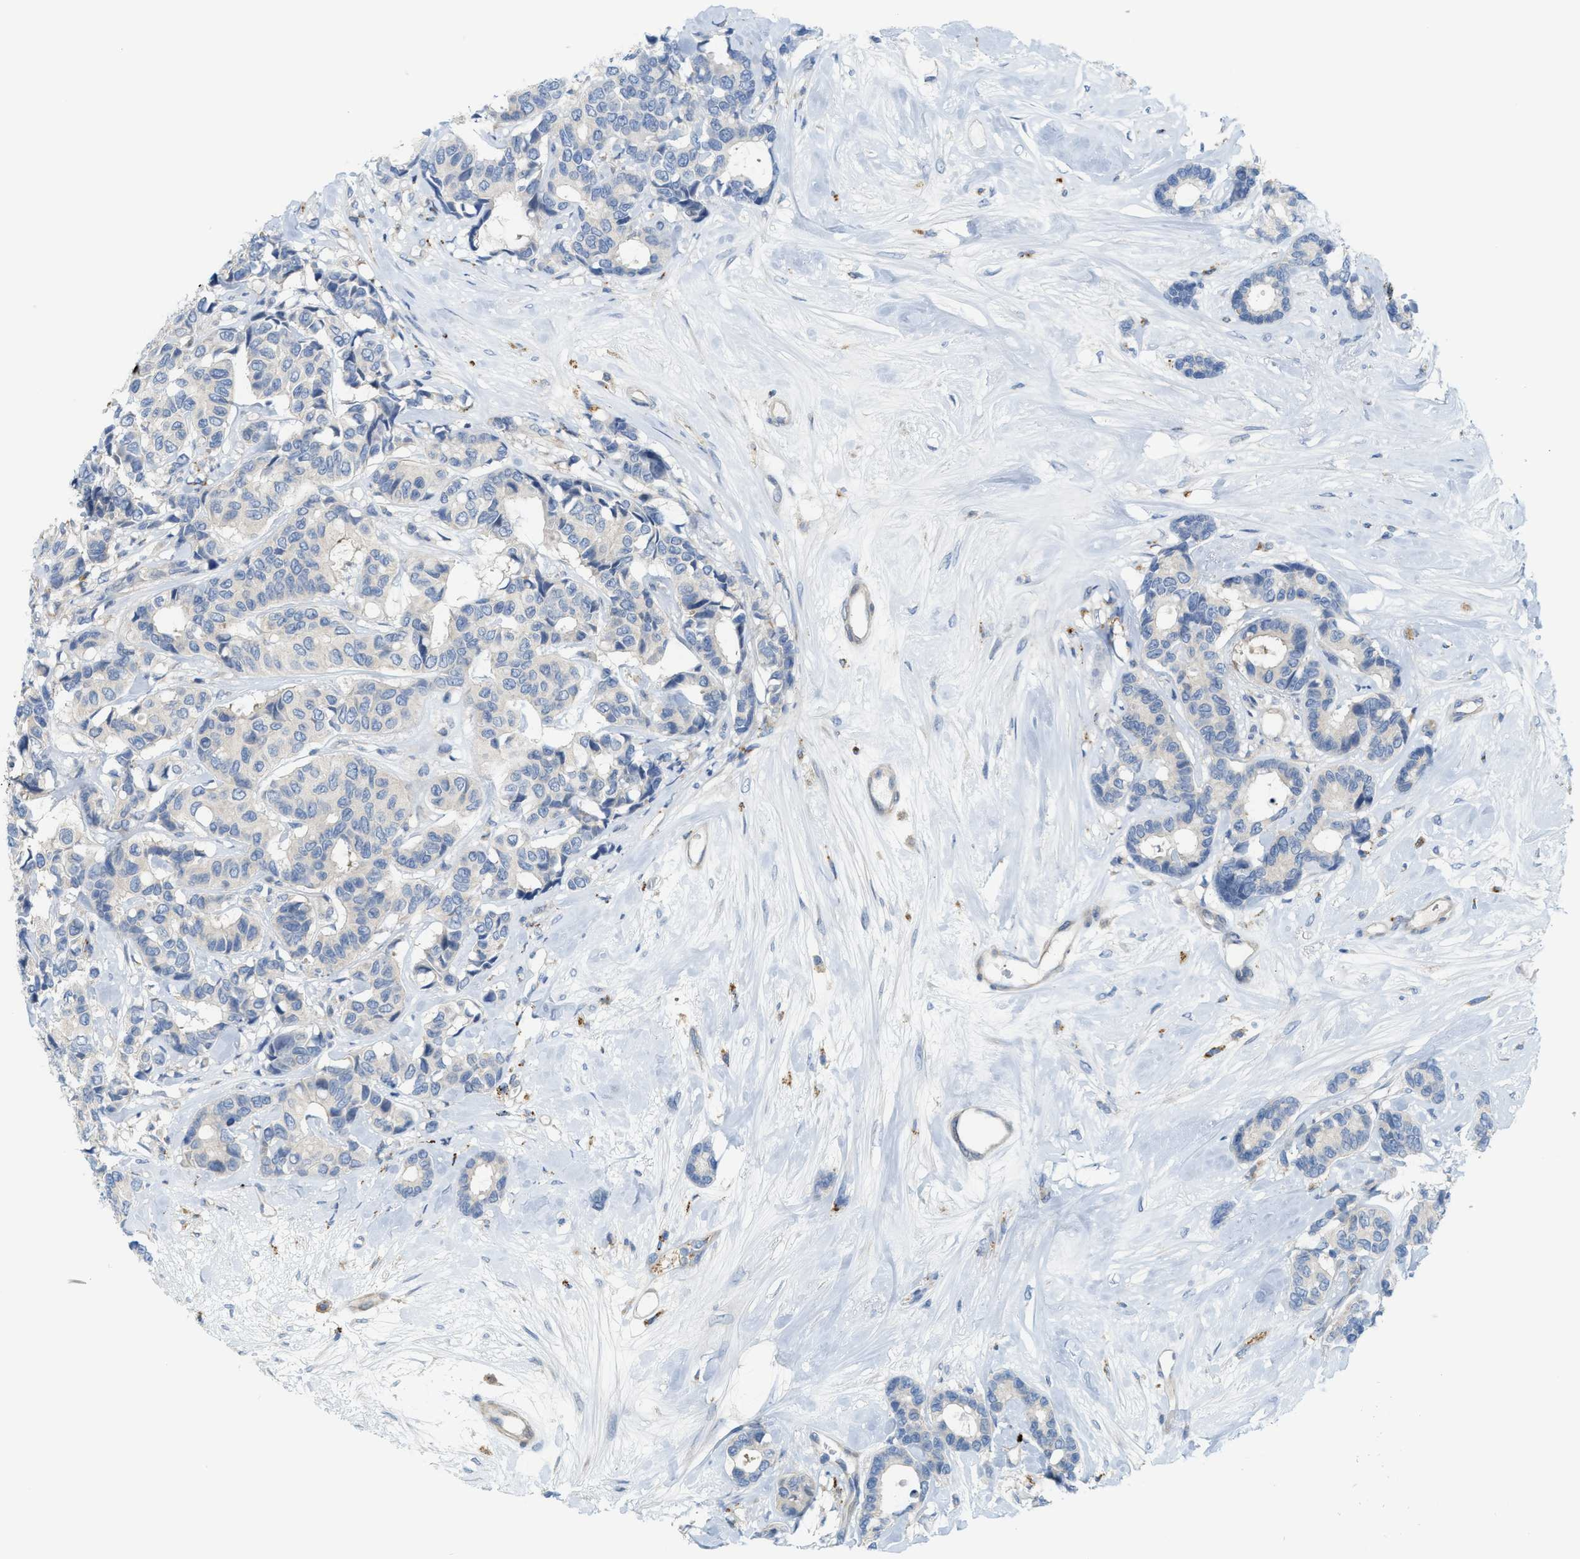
{"staining": {"intensity": "negative", "quantity": "none", "location": "none"}, "tissue": "breast cancer", "cell_type": "Tumor cells", "image_type": "cancer", "snomed": [{"axis": "morphology", "description": "Duct carcinoma"}, {"axis": "topography", "description": "Breast"}], "caption": "Protein analysis of breast cancer exhibits no significant expression in tumor cells.", "gene": "KLHDC10", "patient": {"sex": "female", "age": 87}}